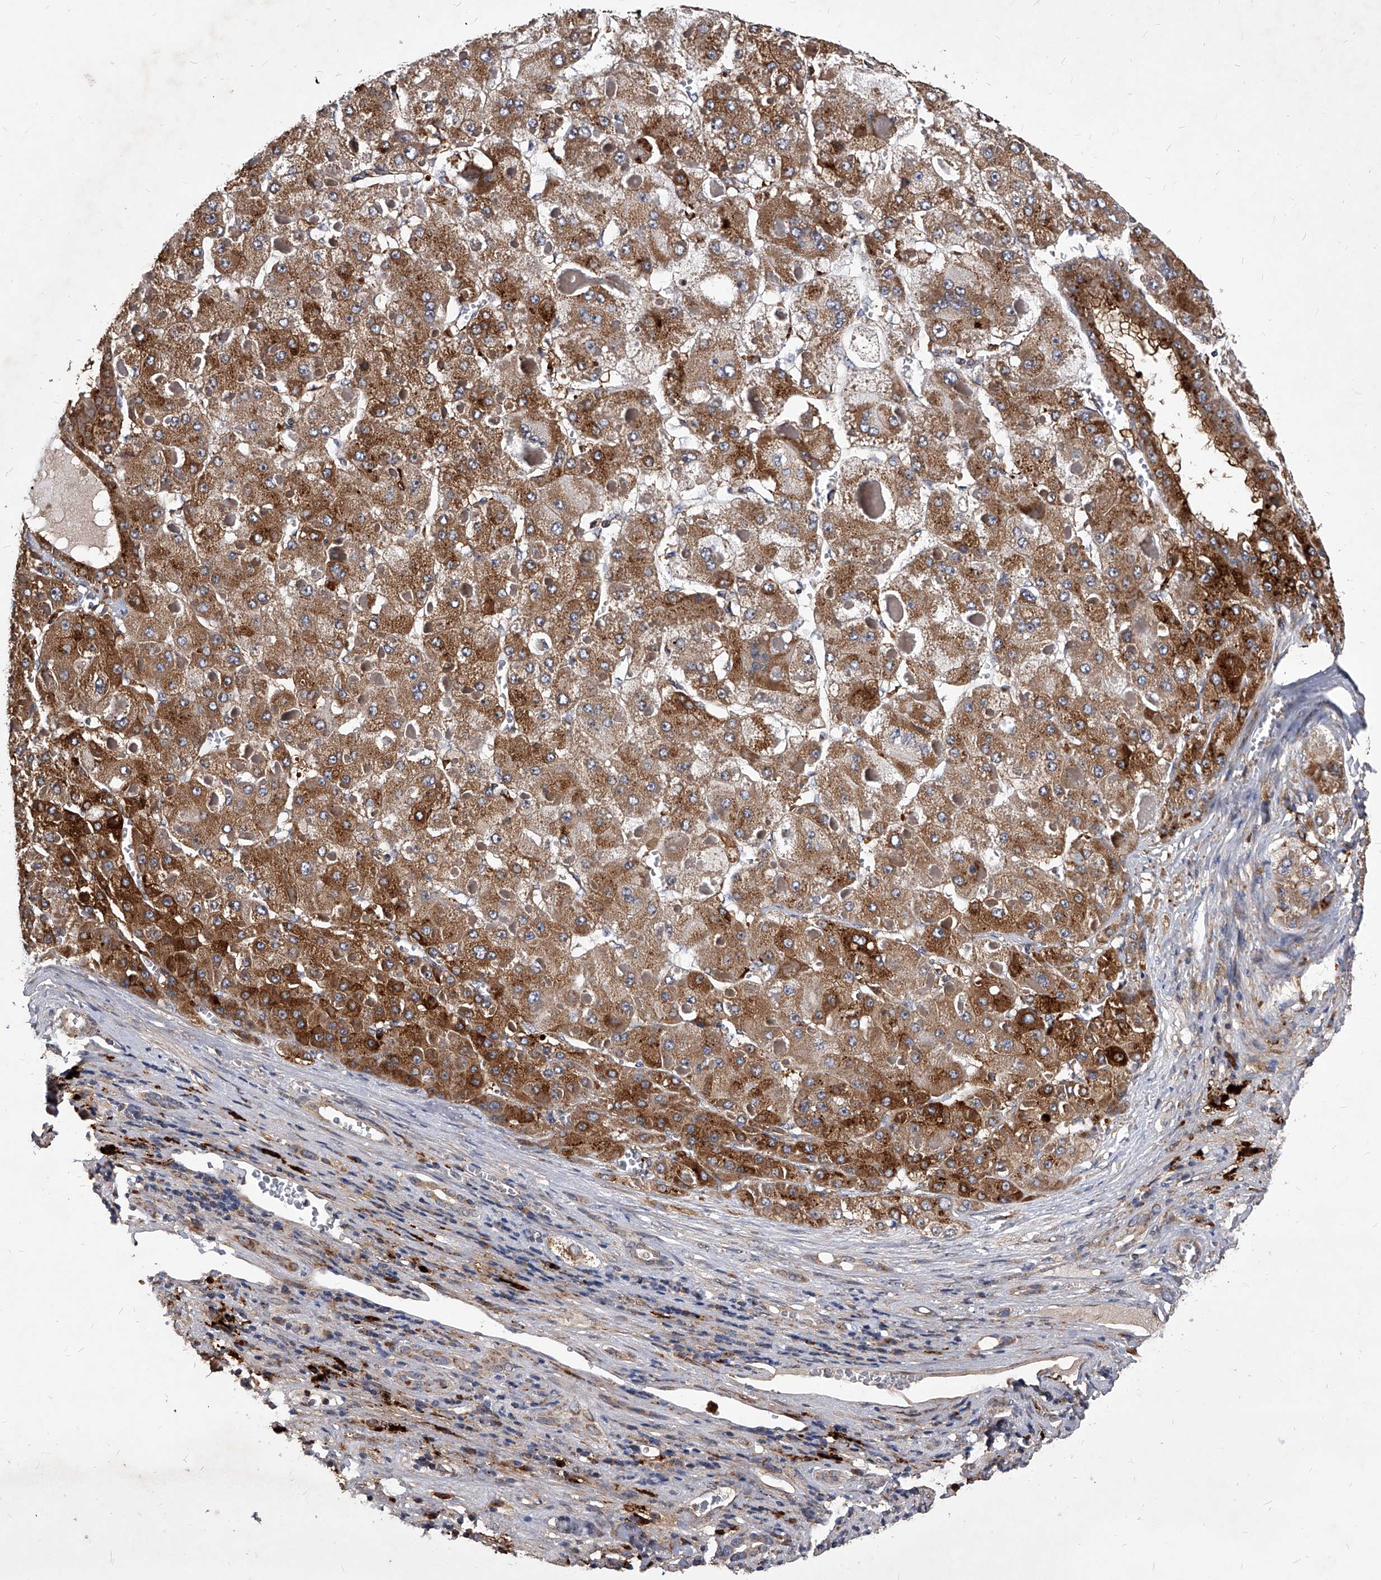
{"staining": {"intensity": "moderate", "quantity": ">75%", "location": "cytoplasmic/membranous"}, "tissue": "liver cancer", "cell_type": "Tumor cells", "image_type": "cancer", "snomed": [{"axis": "morphology", "description": "Carcinoma, Hepatocellular, NOS"}, {"axis": "topography", "description": "Liver"}], "caption": "Tumor cells show medium levels of moderate cytoplasmic/membranous expression in approximately >75% of cells in human hepatocellular carcinoma (liver).", "gene": "SOBP", "patient": {"sex": "female", "age": 73}}